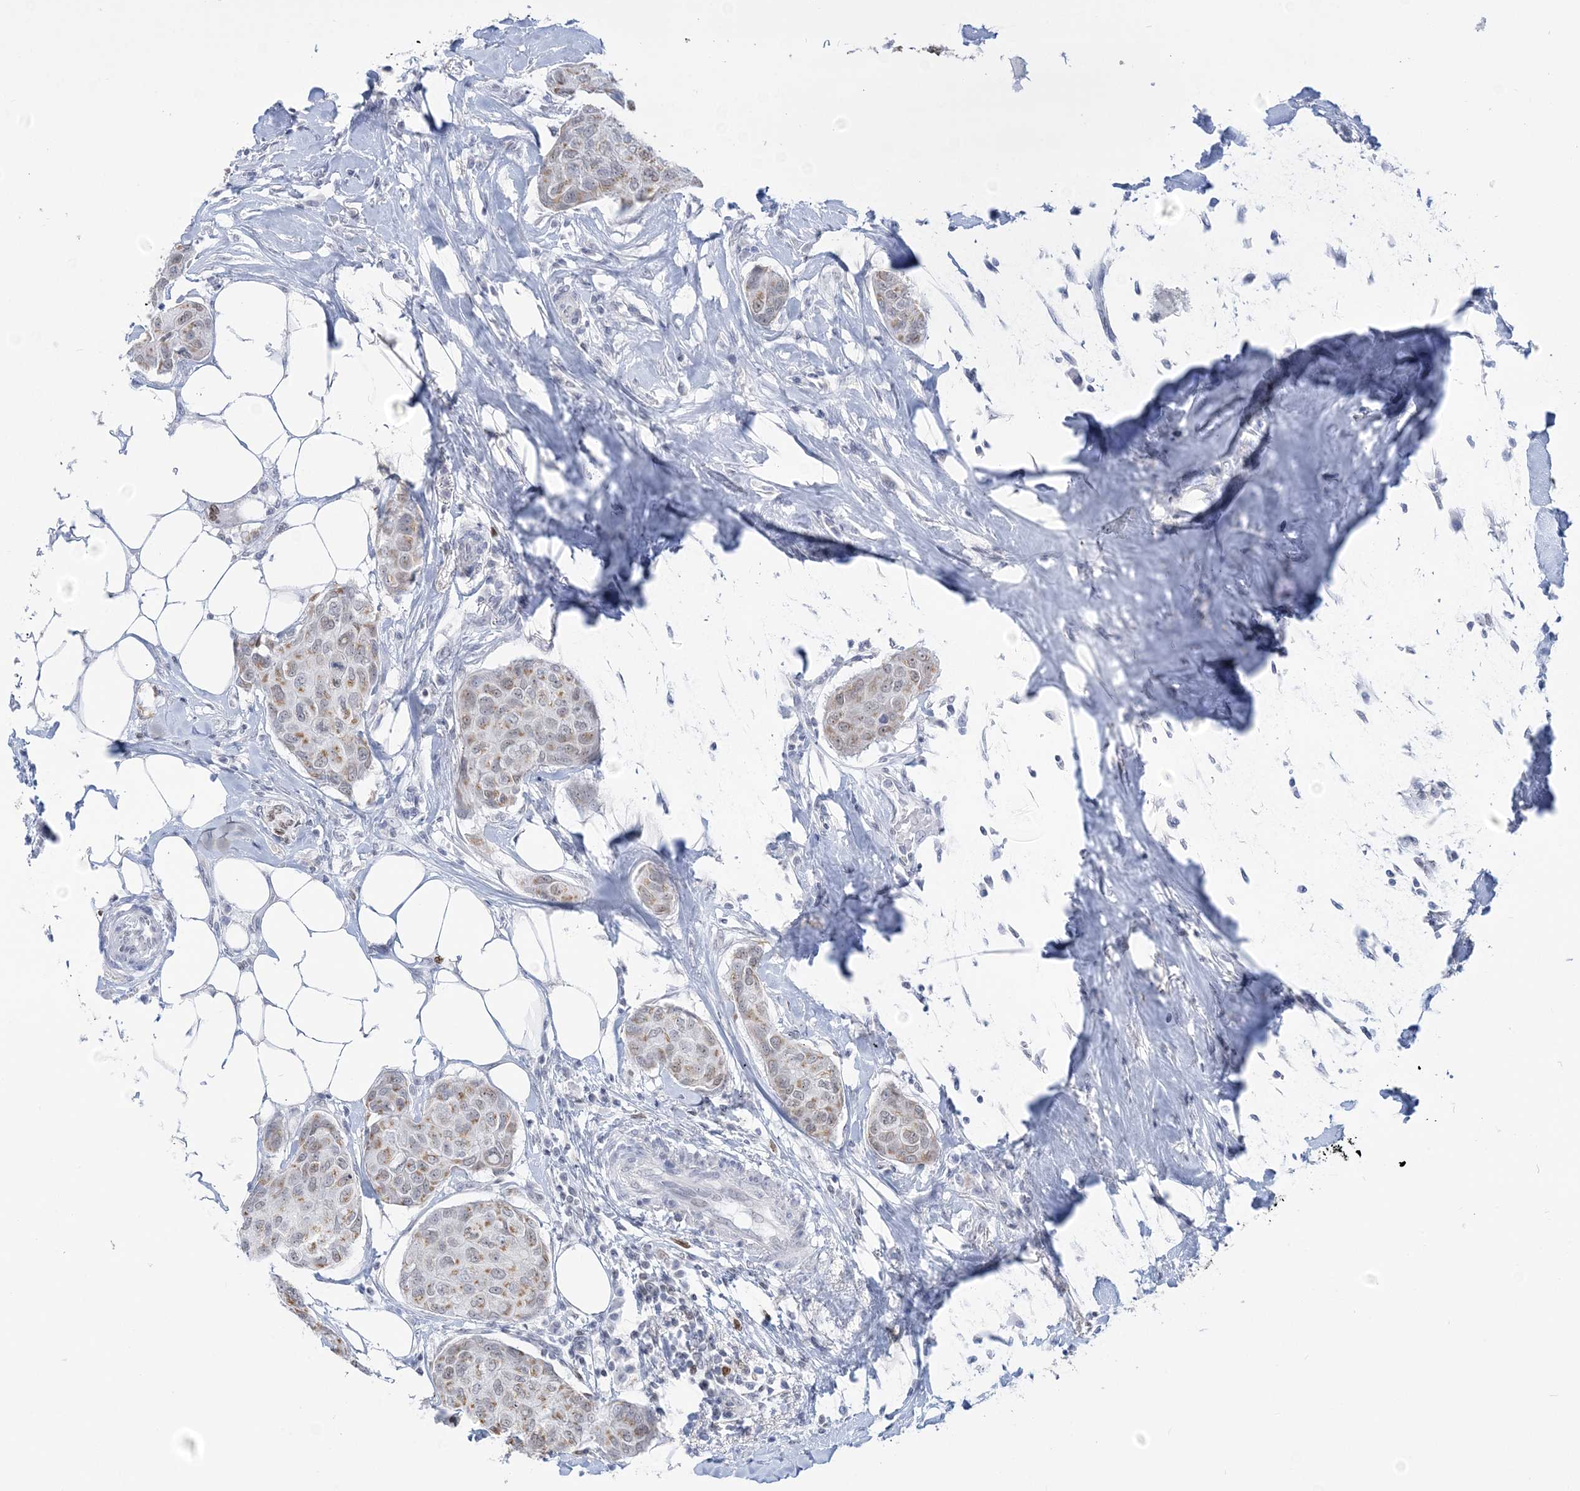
{"staining": {"intensity": "moderate", "quantity": ">75%", "location": "cytoplasmic/membranous"}, "tissue": "breast cancer", "cell_type": "Tumor cells", "image_type": "cancer", "snomed": [{"axis": "morphology", "description": "Duct carcinoma"}, {"axis": "topography", "description": "Breast"}], "caption": "This is an image of IHC staining of intraductal carcinoma (breast), which shows moderate positivity in the cytoplasmic/membranous of tumor cells.", "gene": "DDX21", "patient": {"sex": "female", "age": 80}}